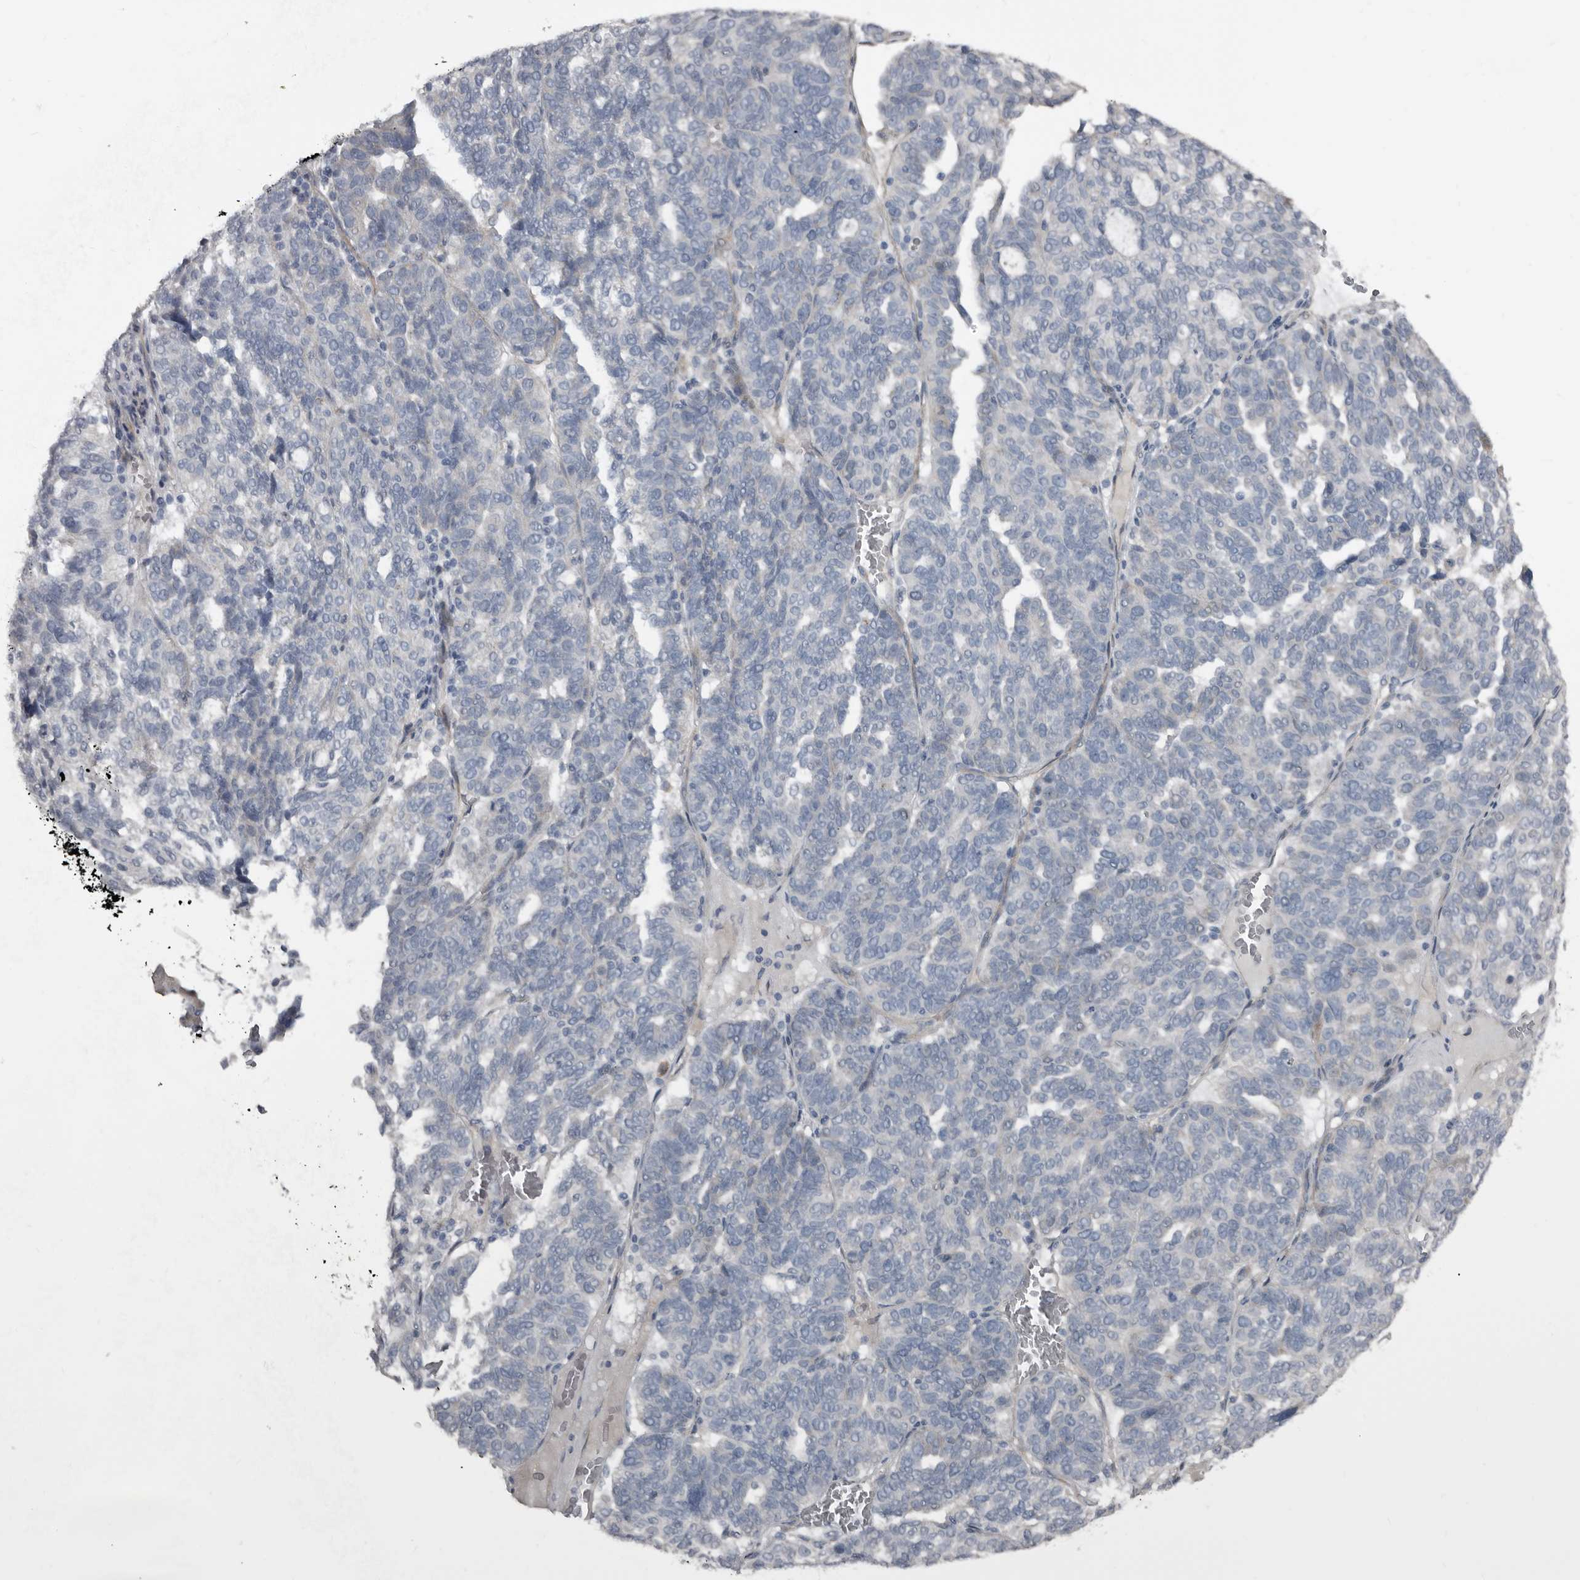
{"staining": {"intensity": "negative", "quantity": "none", "location": "none"}, "tissue": "ovarian cancer", "cell_type": "Tumor cells", "image_type": "cancer", "snomed": [{"axis": "morphology", "description": "Cystadenocarcinoma, serous, NOS"}, {"axis": "topography", "description": "Ovary"}], "caption": "The IHC image has no significant staining in tumor cells of ovarian serous cystadenocarcinoma tissue.", "gene": "ZNF114", "patient": {"sex": "female", "age": 59}}